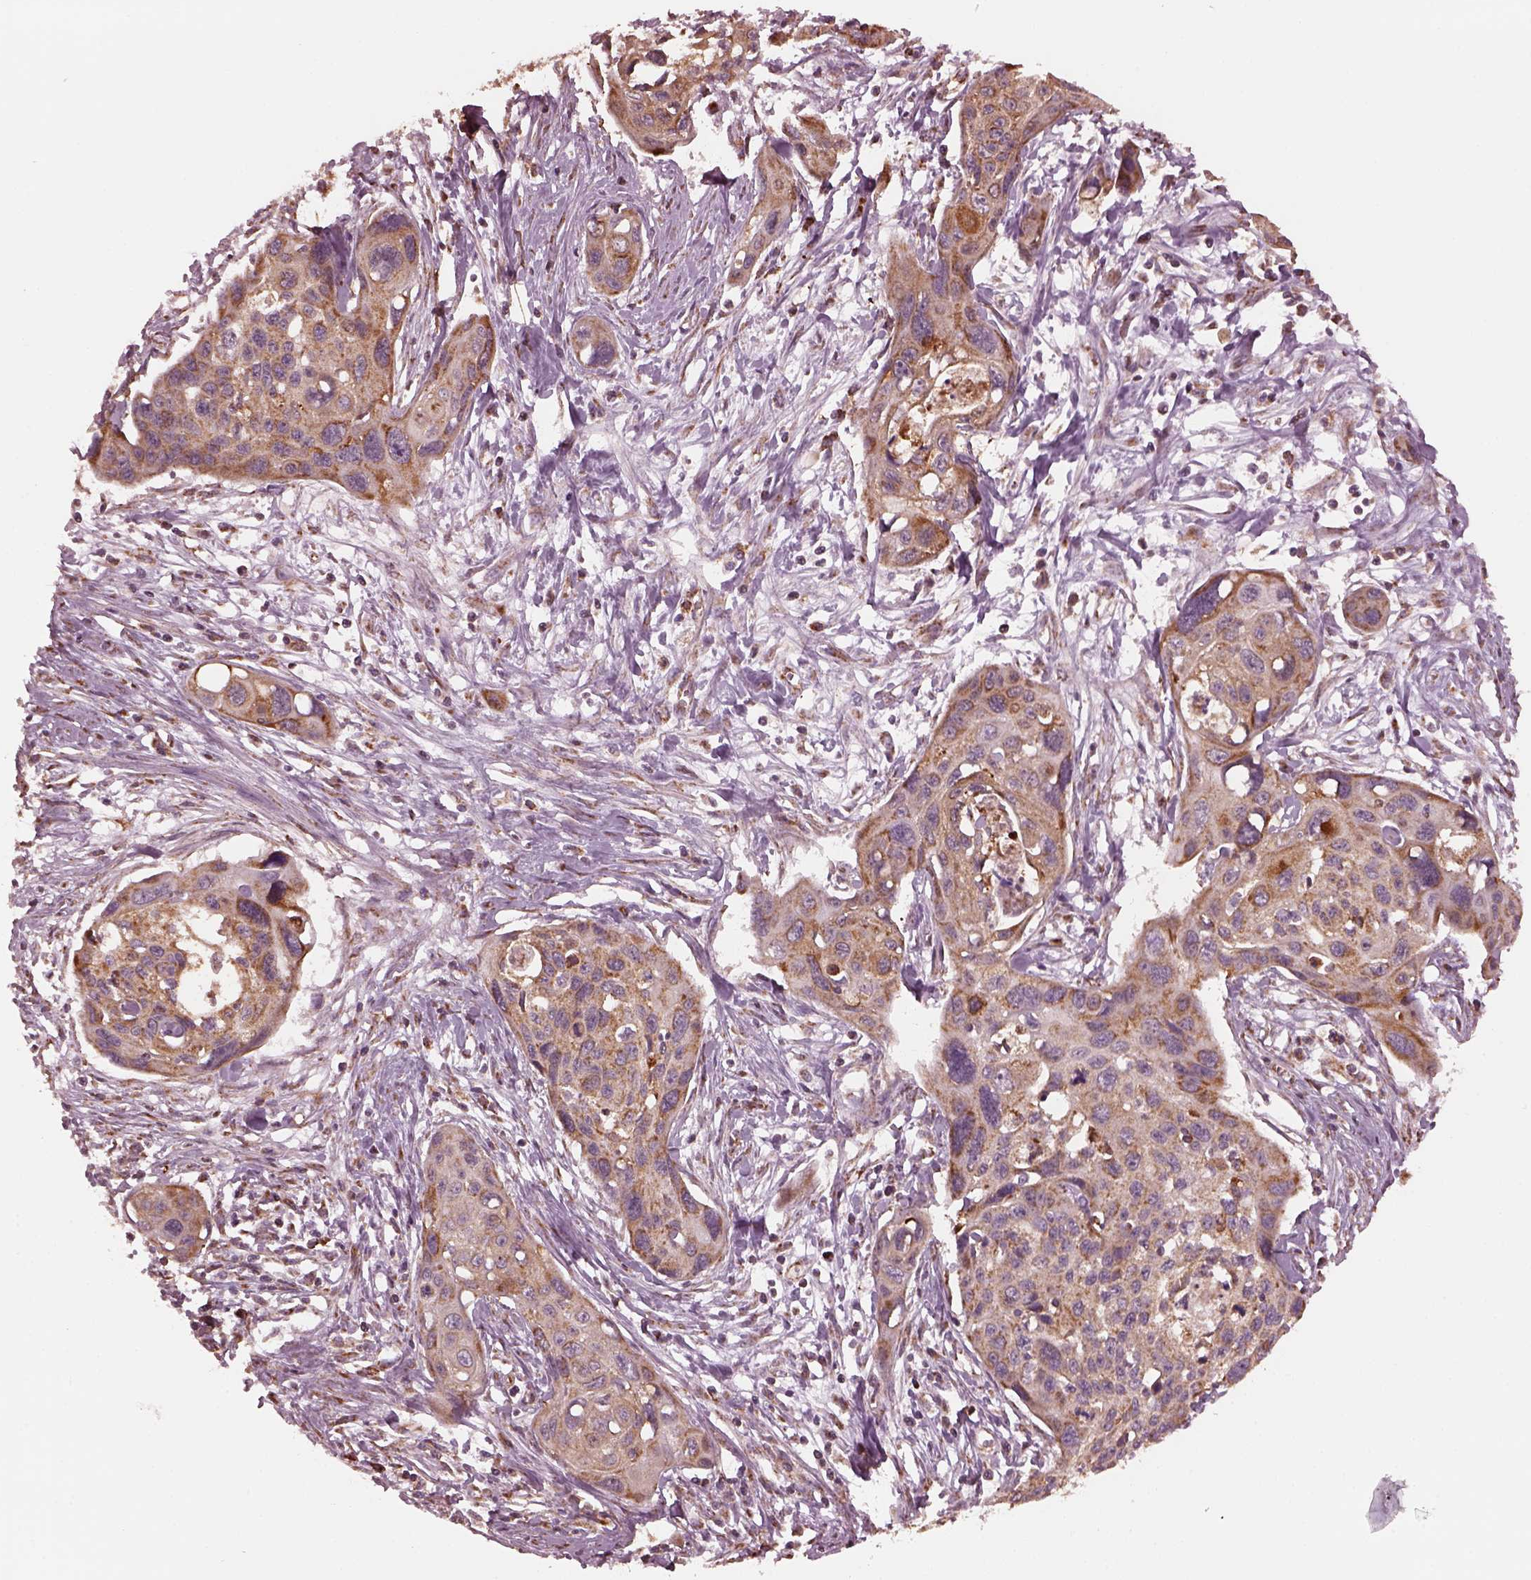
{"staining": {"intensity": "moderate", "quantity": "25%-75%", "location": "cytoplasmic/membranous"}, "tissue": "cervical cancer", "cell_type": "Tumor cells", "image_type": "cancer", "snomed": [{"axis": "morphology", "description": "Squamous cell carcinoma, NOS"}, {"axis": "topography", "description": "Cervix"}], "caption": "Immunohistochemical staining of human cervical cancer exhibits moderate cytoplasmic/membranous protein staining in about 25%-75% of tumor cells.", "gene": "NDUFB10", "patient": {"sex": "female", "age": 31}}